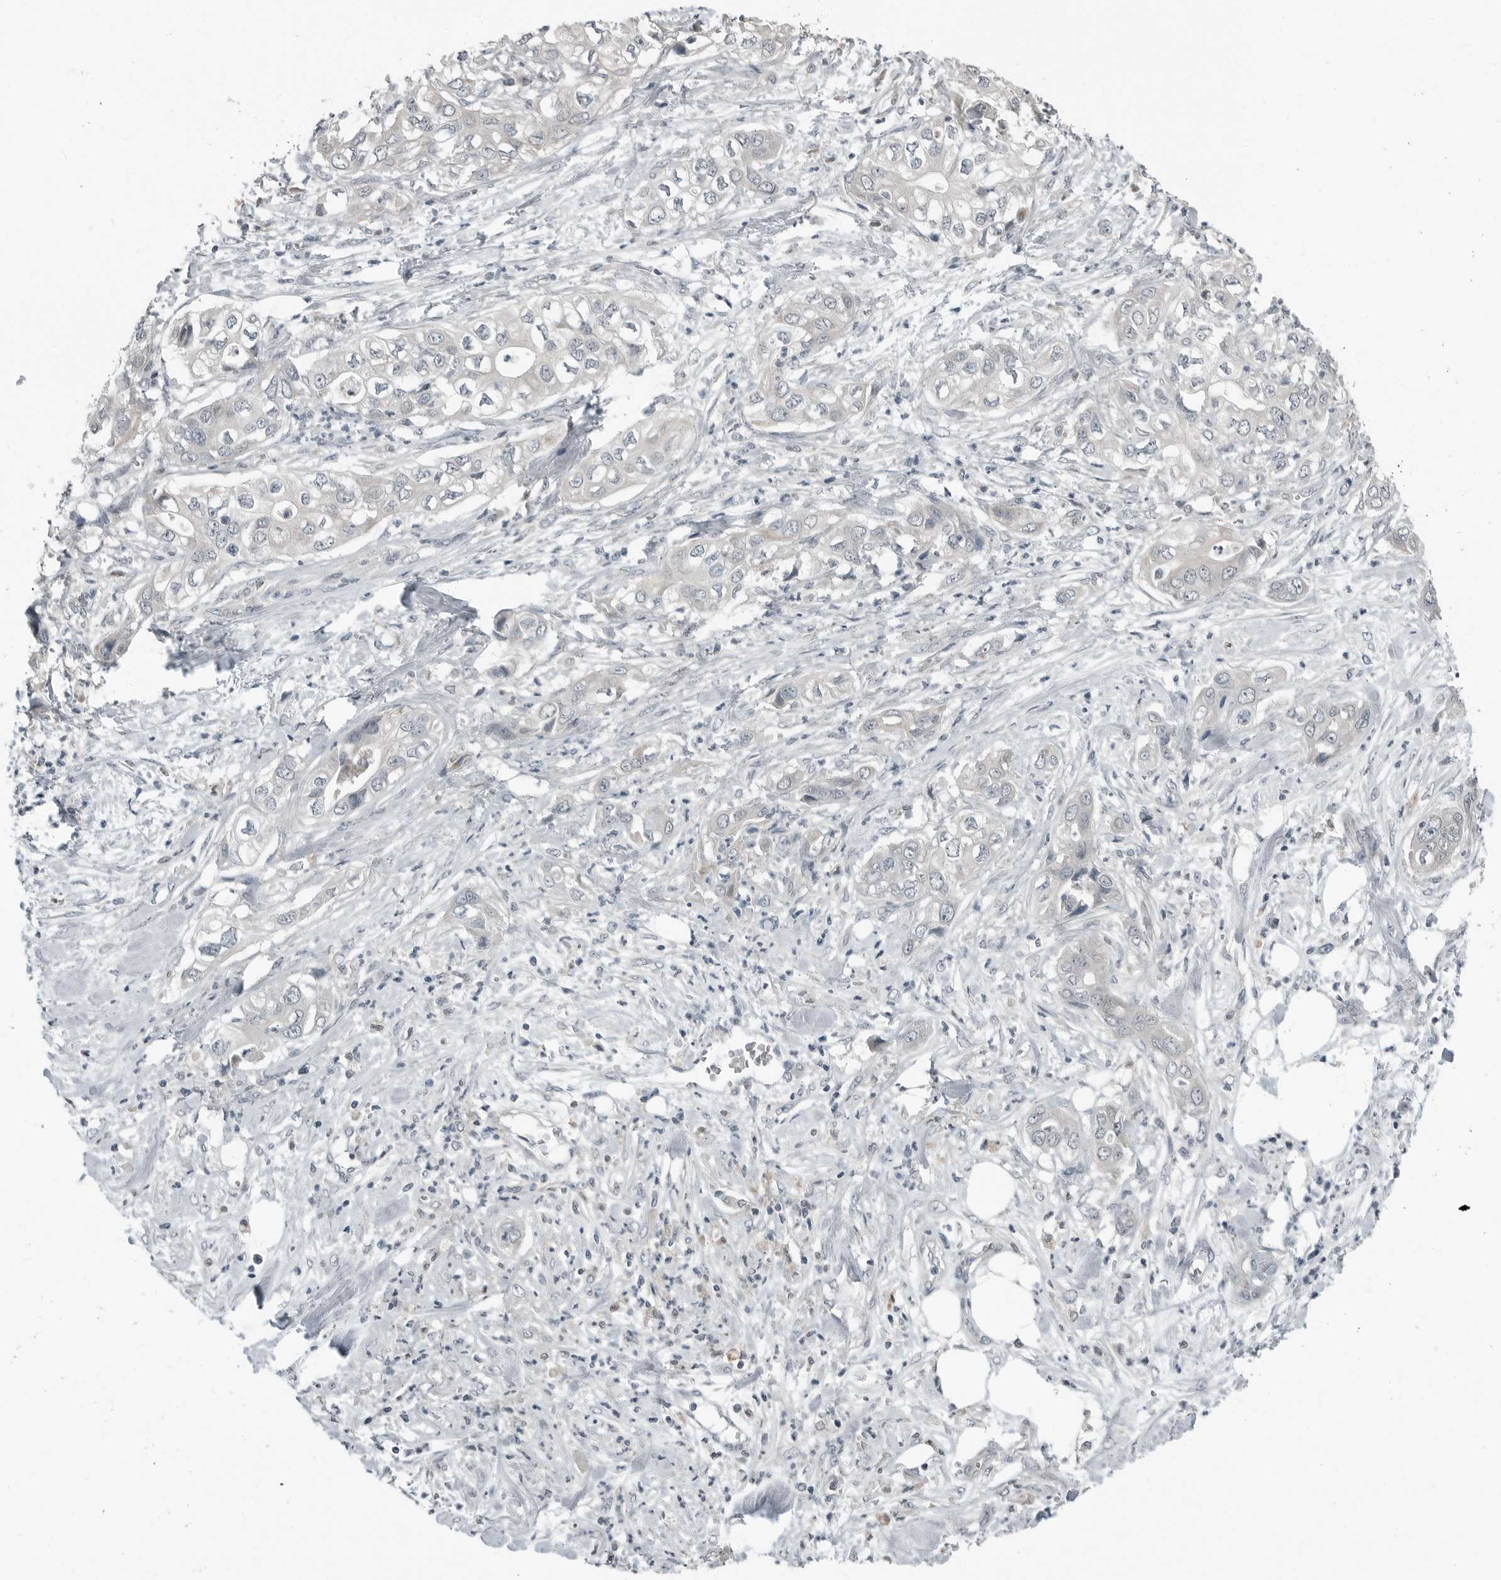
{"staining": {"intensity": "negative", "quantity": "none", "location": "none"}, "tissue": "pancreatic cancer", "cell_type": "Tumor cells", "image_type": "cancer", "snomed": [{"axis": "morphology", "description": "Adenocarcinoma, NOS"}, {"axis": "topography", "description": "Pancreas"}], "caption": "This is an immunohistochemistry image of pancreatic adenocarcinoma. There is no staining in tumor cells.", "gene": "KYAT1", "patient": {"sex": "female", "age": 78}}